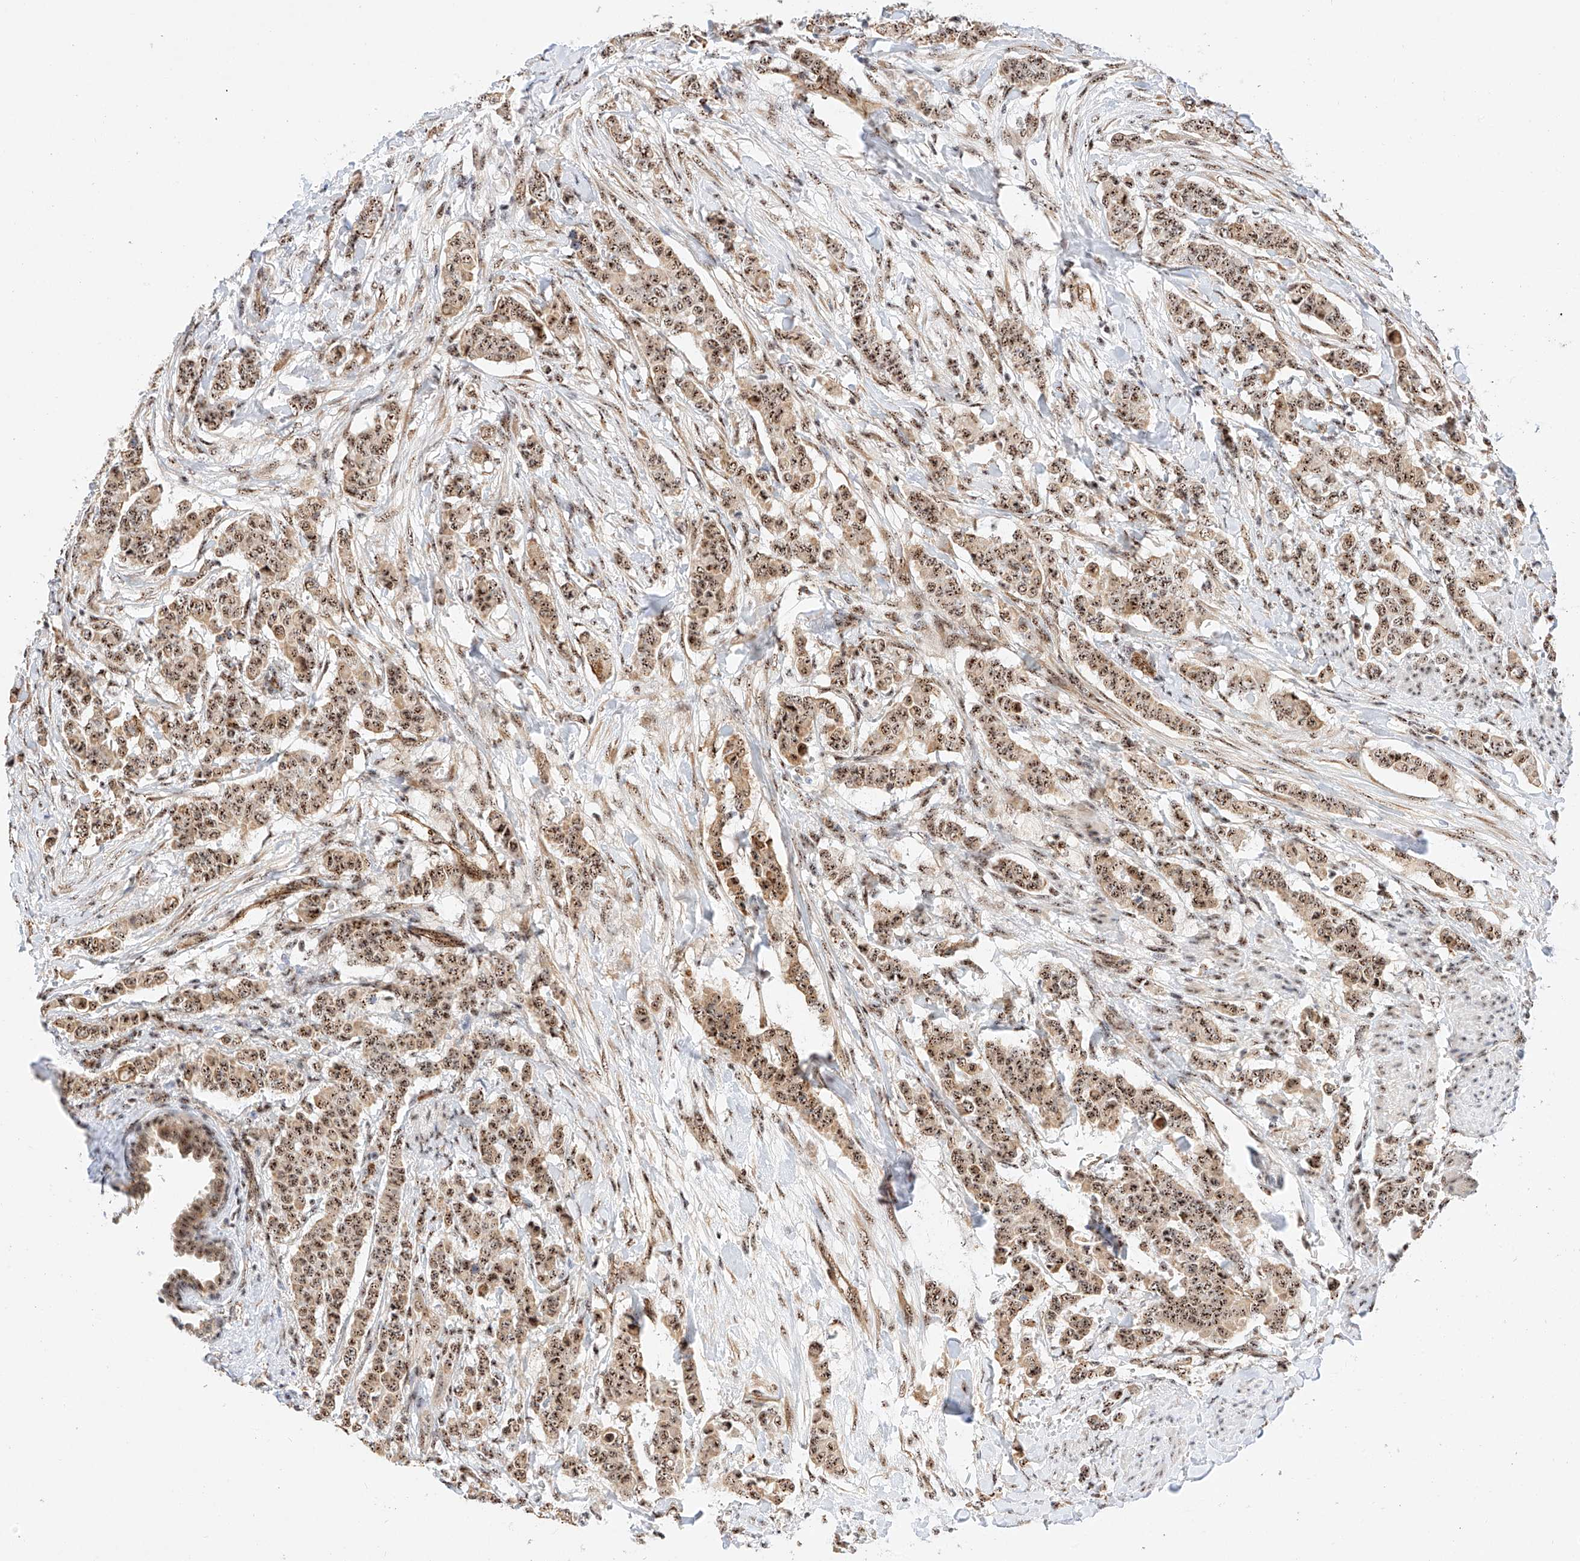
{"staining": {"intensity": "moderate", "quantity": ">75%", "location": "nuclear"}, "tissue": "breast cancer", "cell_type": "Tumor cells", "image_type": "cancer", "snomed": [{"axis": "morphology", "description": "Duct carcinoma"}, {"axis": "topography", "description": "Breast"}], "caption": "The histopathology image exhibits a brown stain indicating the presence of a protein in the nuclear of tumor cells in invasive ductal carcinoma (breast).", "gene": "ATXN7L2", "patient": {"sex": "female", "age": 40}}